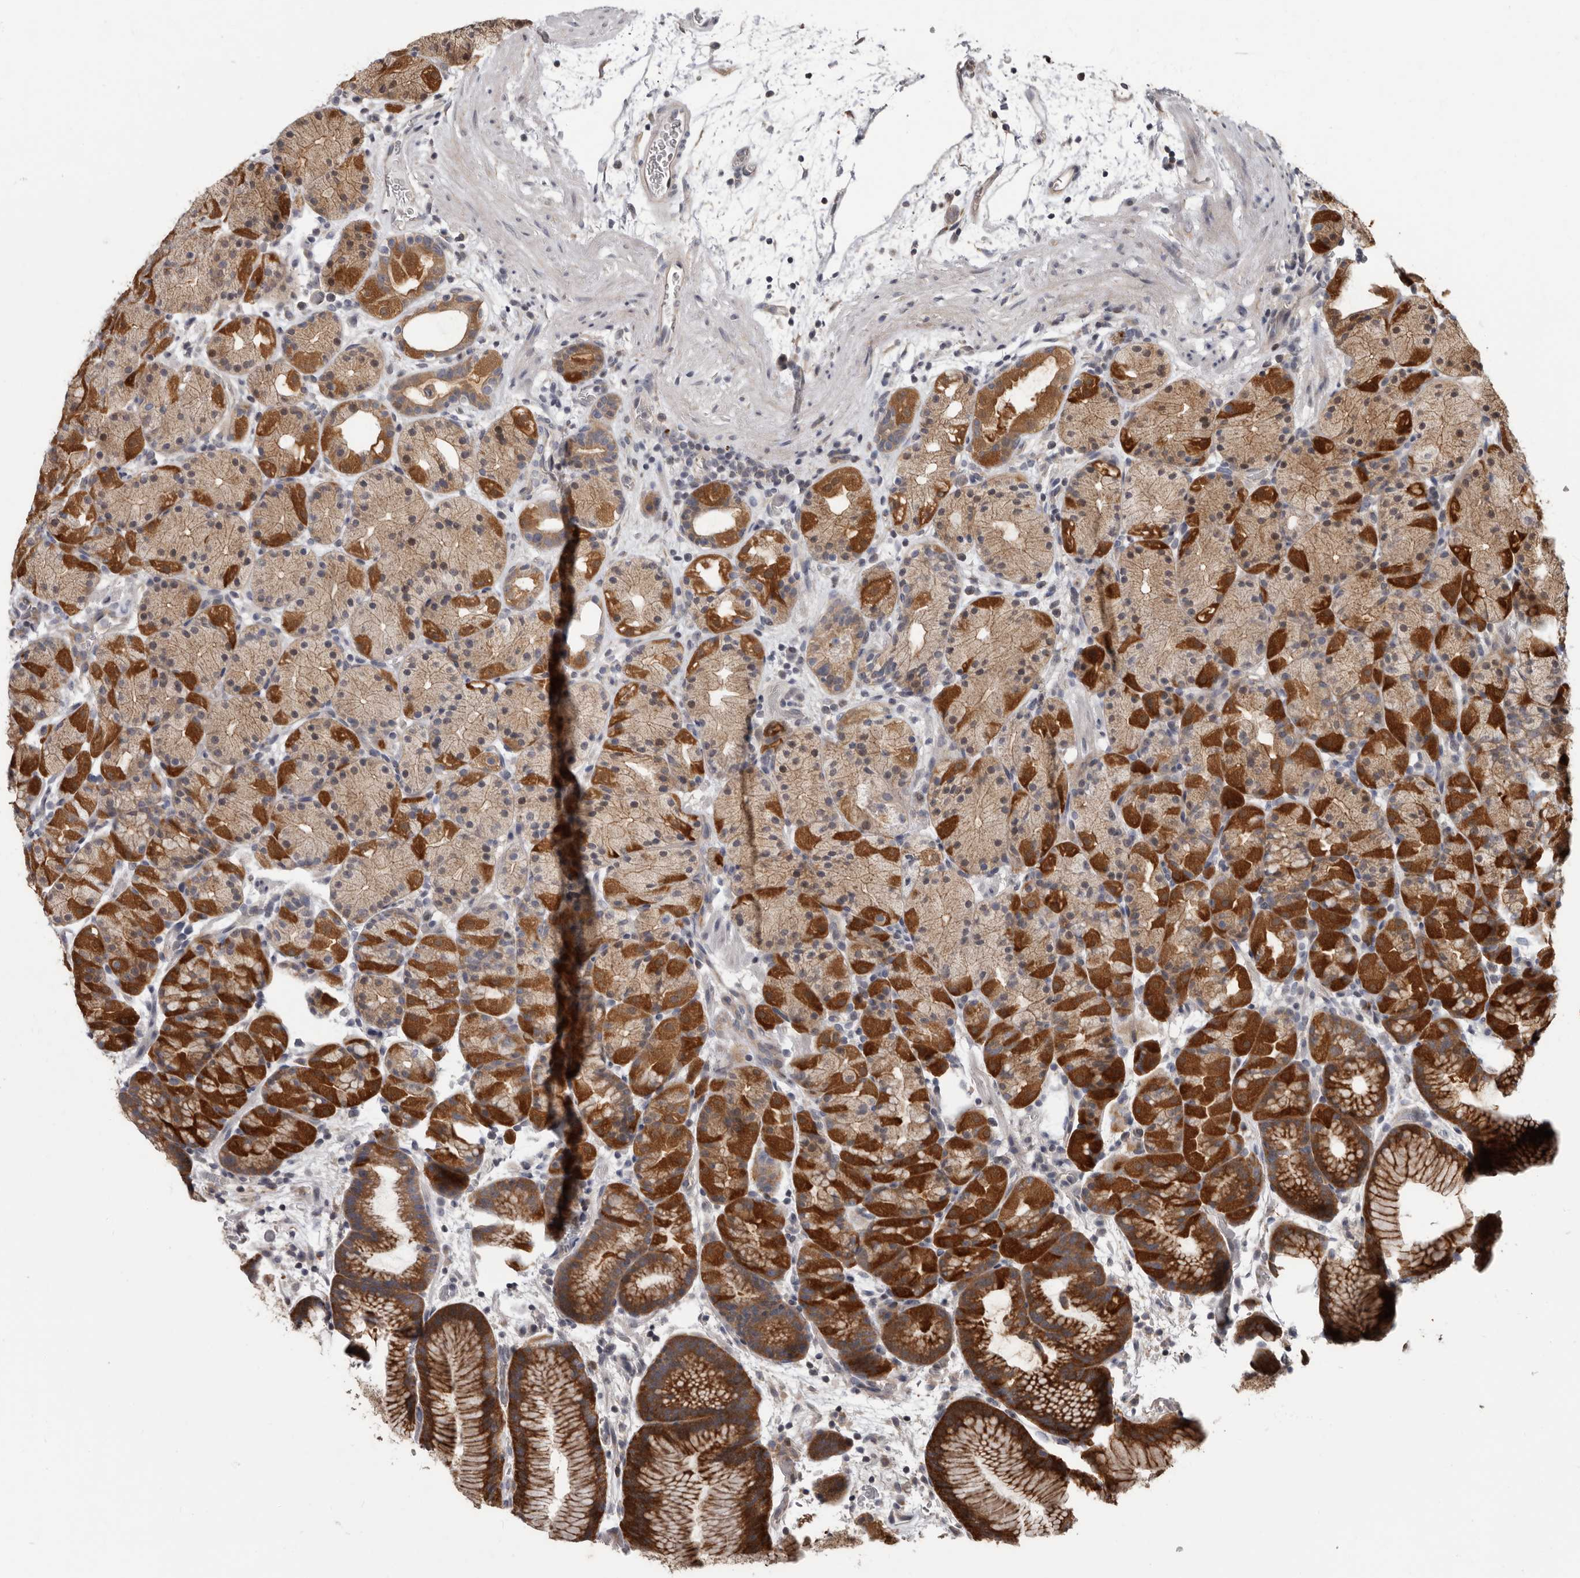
{"staining": {"intensity": "moderate", "quantity": ">75%", "location": "cytoplasmic/membranous"}, "tissue": "stomach", "cell_type": "Glandular cells", "image_type": "normal", "snomed": [{"axis": "morphology", "description": "Normal tissue, NOS"}, {"axis": "topography", "description": "Stomach, upper"}], "caption": "Immunohistochemistry (IHC) (DAB (3,3'-diaminobenzidine)) staining of unremarkable human stomach displays moderate cytoplasmic/membranous protein positivity in about >75% of glandular cells.", "gene": "FGFR4", "patient": {"sex": "male", "age": 48}}